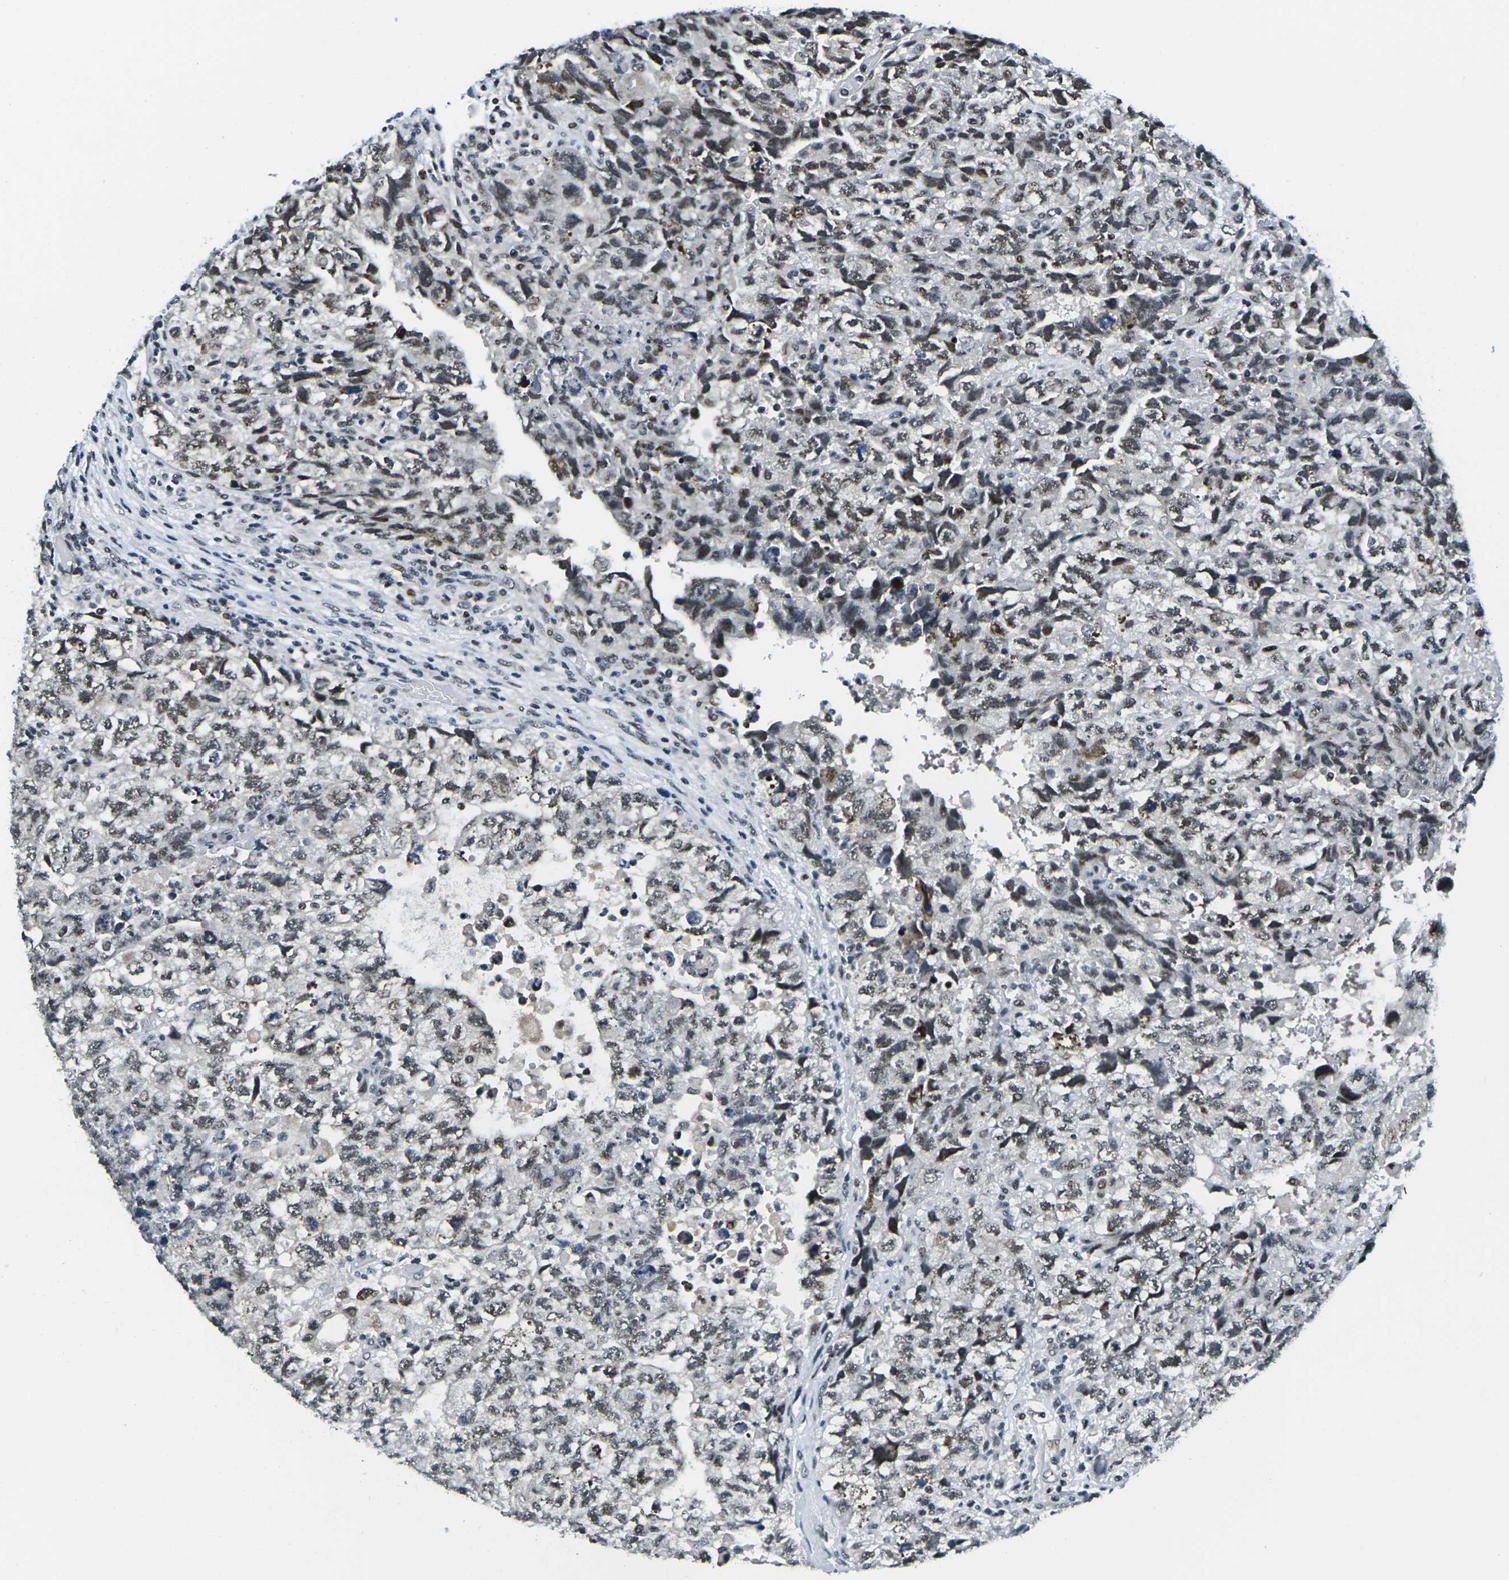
{"staining": {"intensity": "weak", "quantity": "25%-75%", "location": "nuclear"}, "tissue": "testis cancer", "cell_type": "Tumor cells", "image_type": "cancer", "snomed": [{"axis": "morphology", "description": "Carcinoma, Embryonal, NOS"}, {"axis": "topography", "description": "Testis"}], "caption": "Immunohistochemical staining of human embryonal carcinoma (testis) displays weak nuclear protein staining in approximately 25%-75% of tumor cells. Nuclei are stained in blue.", "gene": "PRPF8", "patient": {"sex": "male", "age": 36}}